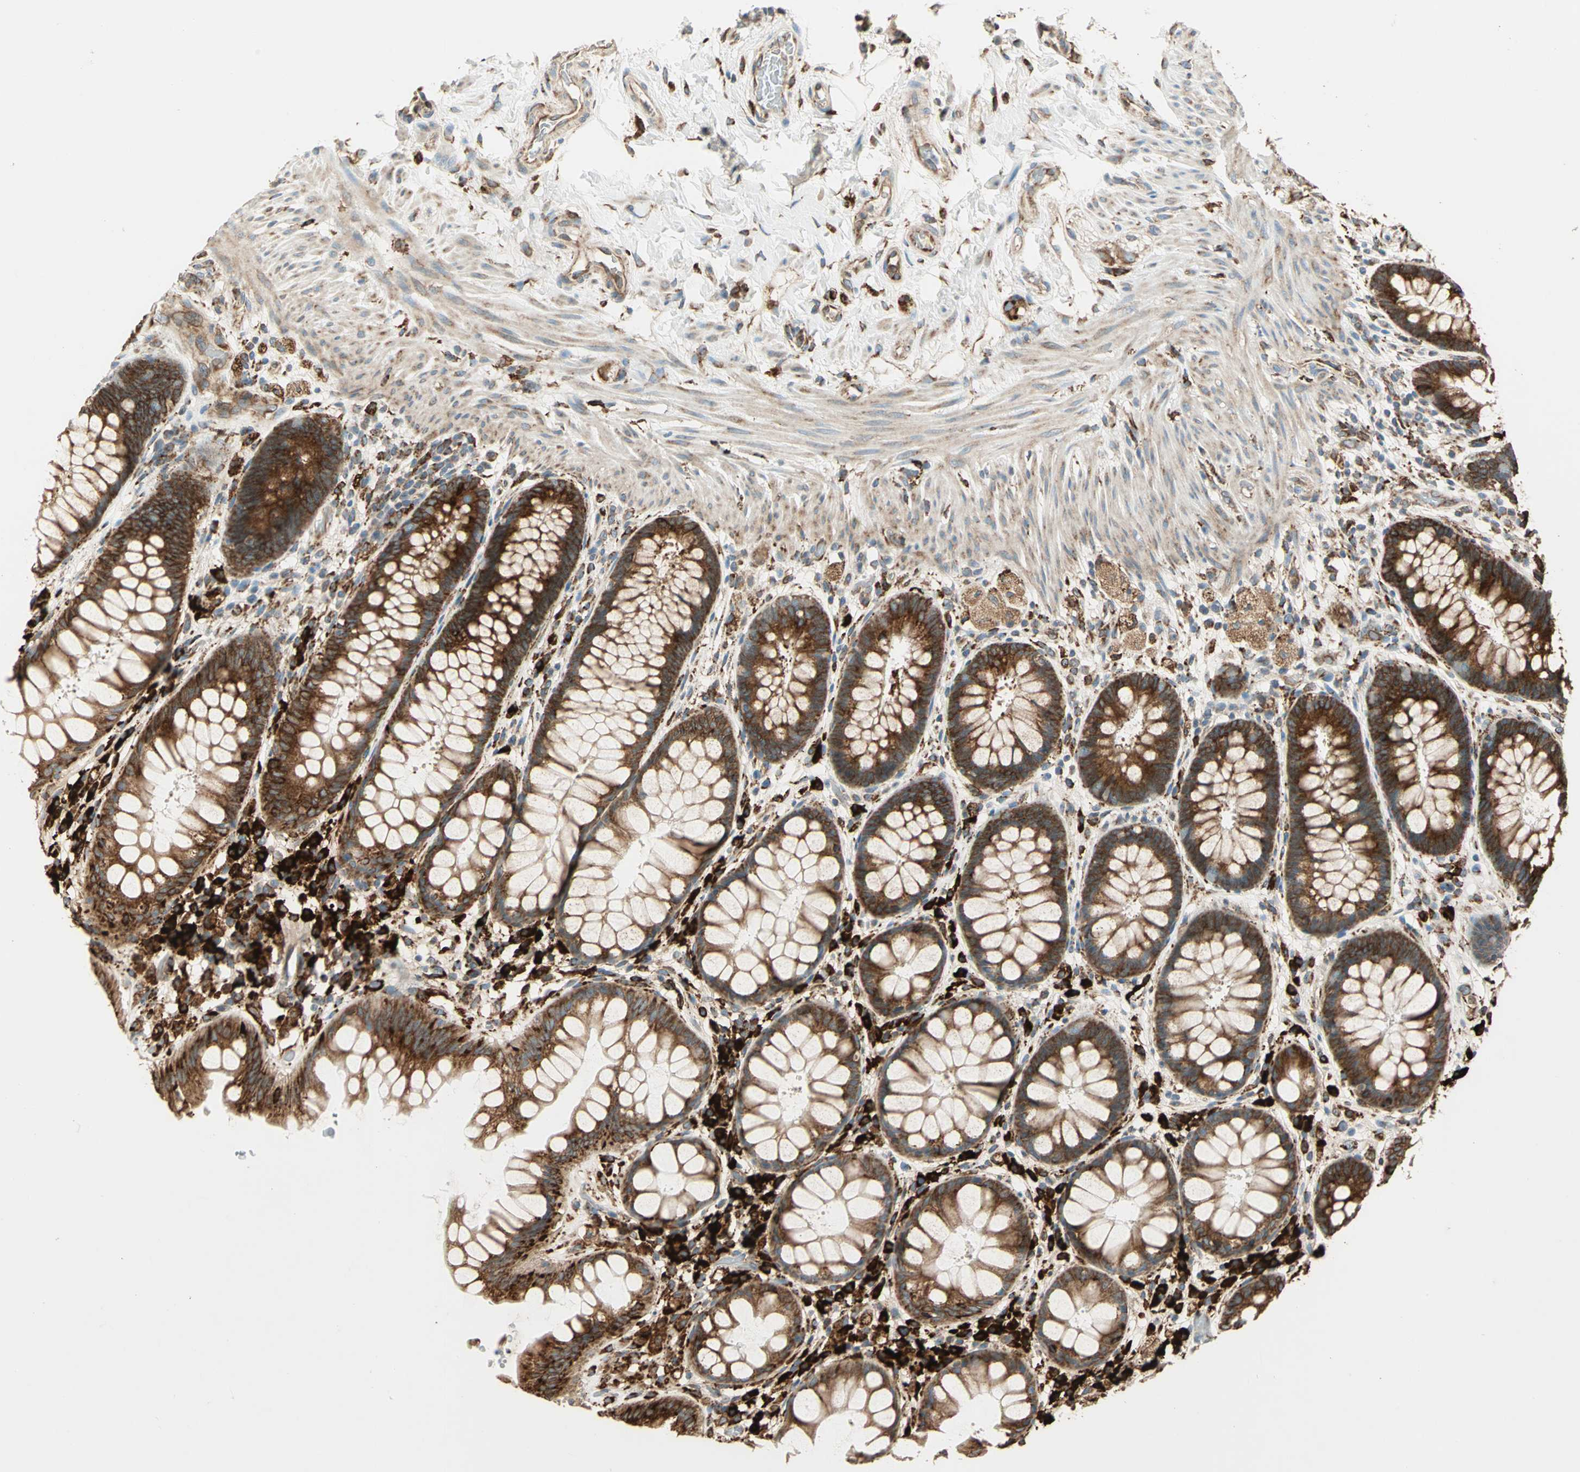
{"staining": {"intensity": "moderate", "quantity": ">75%", "location": "cytoplasmic/membranous"}, "tissue": "rectum", "cell_type": "Glandular cells", "image_type": "normal", "snomed": [{"axis": "morphology", "description": "Normal tissue, NOS"}, {"axis": "topography", "description": "Rectum"}], "caption": "Normal rectum displays moderate cytoplasmic/membranous expression in approximately >75% of glandular cells, visualized by immunohistochemistry. The staining is performed using DAB brown chromogen to label protein expression. The nuclei are counter-stained blue using hematoxylin.", "gene": "PDIA4", "patient": {"sex": "female", "age": 46}}